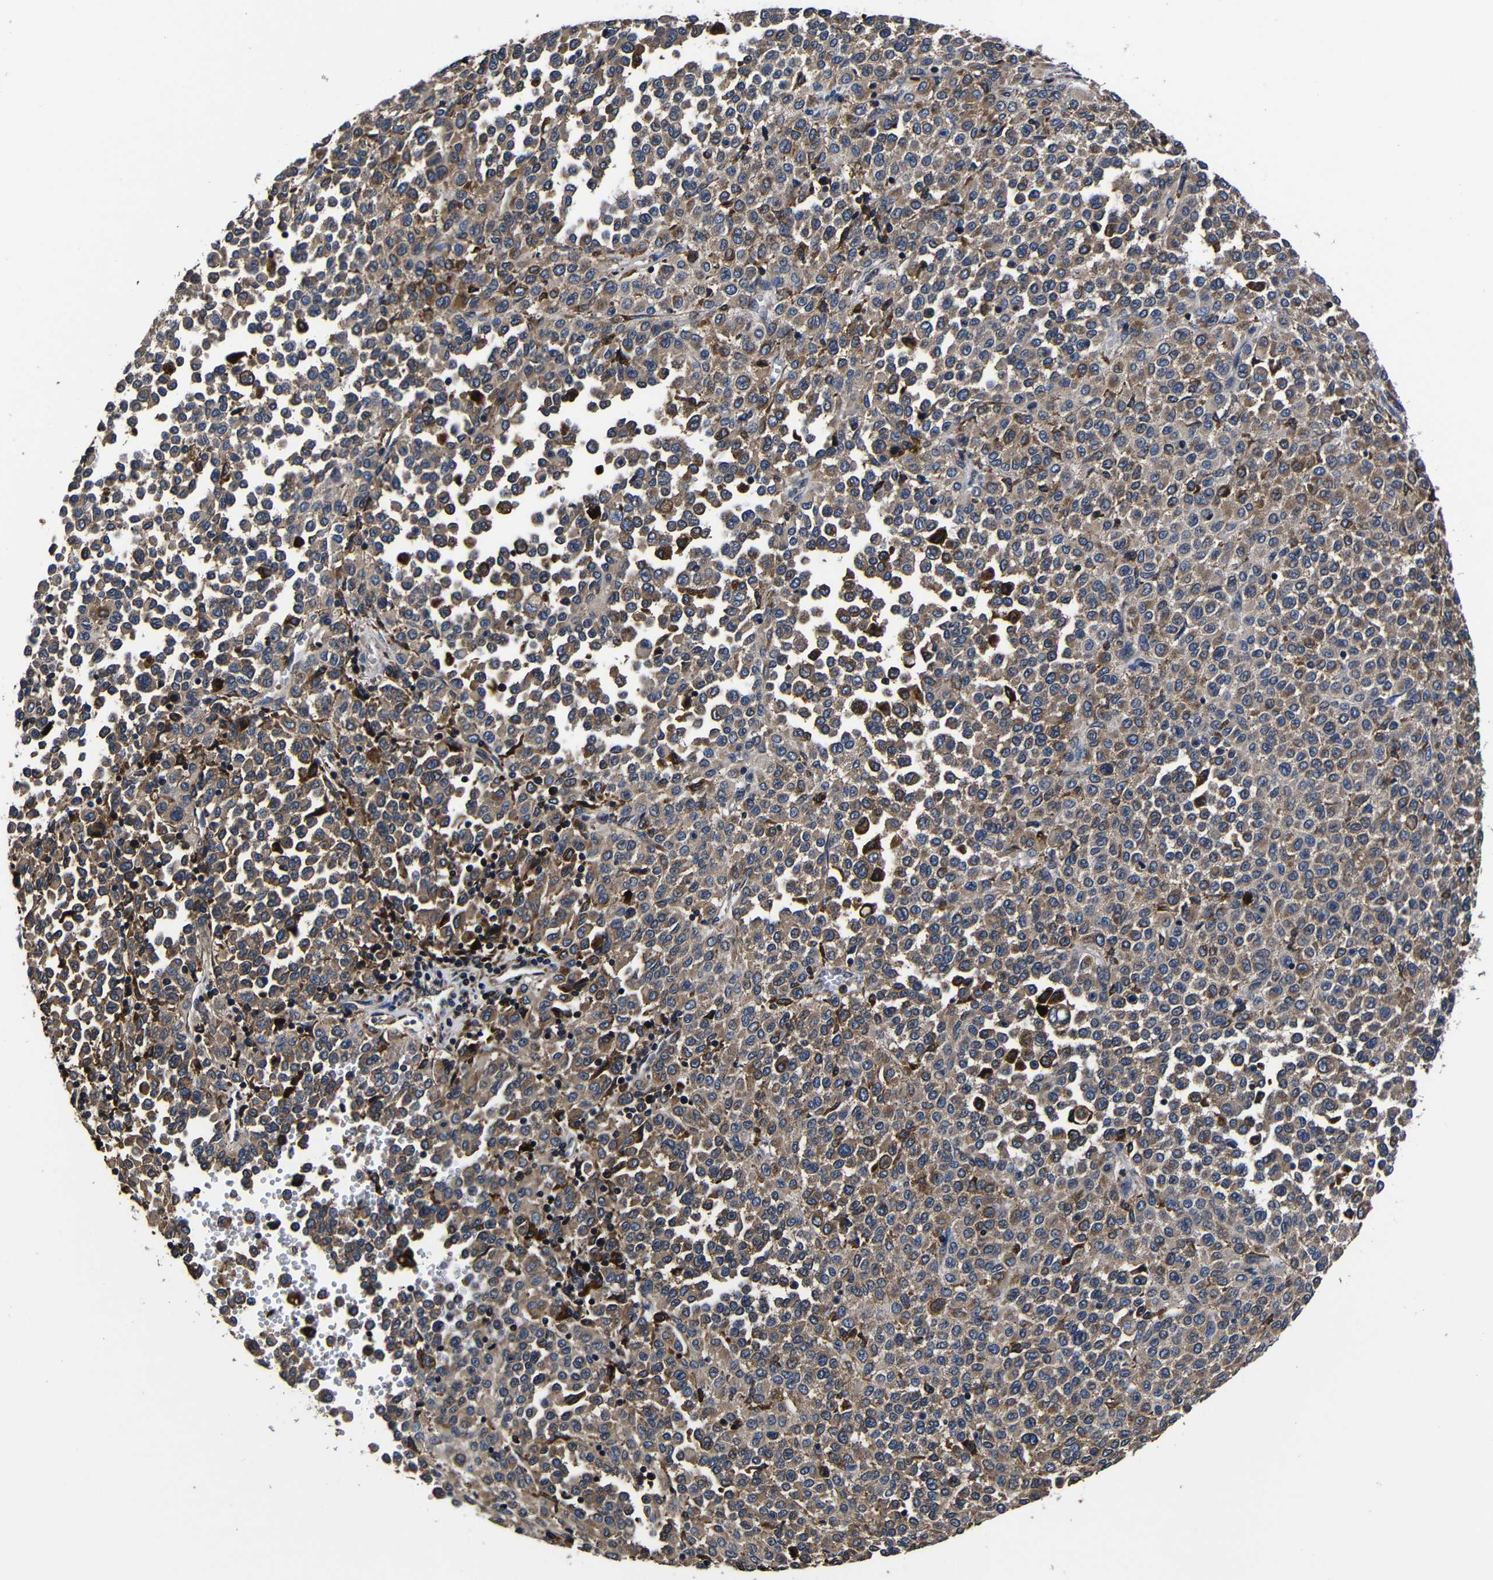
{"staining": {"intensity": "moderate", "quantity": ">75%", "location": "cytoplasmic/membranous"}, "tissue": "melanoma", "cell_type": "Tumor cells", "image_type": "cancer", "snomed": [{"axis": "morphology", "description": "Malignant melanoma, Metastatic site"}, {"axis": "topography", "description": "Pancreas"}], "caption": "Melanoma stained with a protein marker displays moderate staining in tumor cells.", "gene": "SCN9A", "patient": {"sex": "female", "age": 30}}